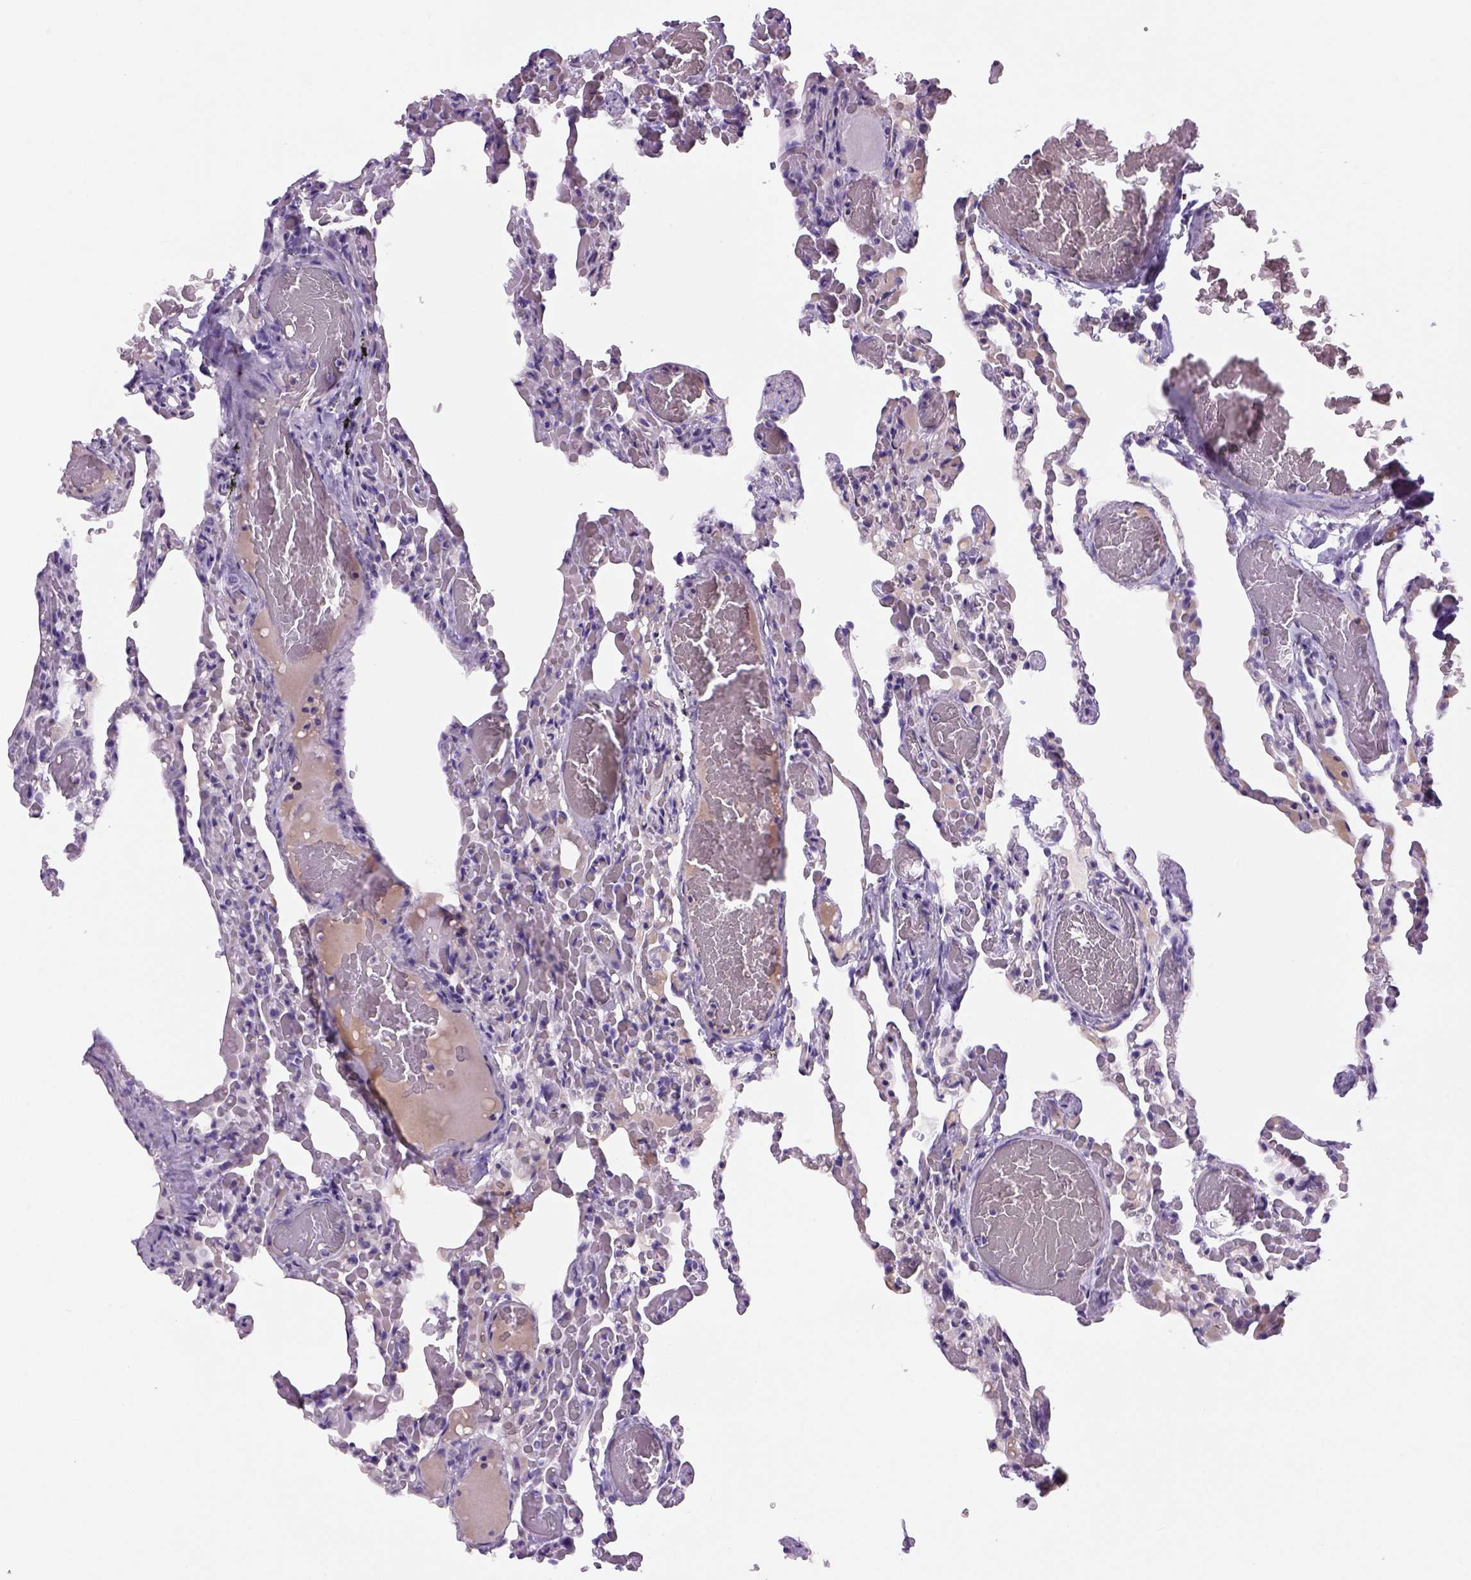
{"staining": {"intensity": "negative", "quantity": "none", "location": "none"}, "tissue": "lung", "cell_type": "Alveolar cells", "image_type": "normal", "snomed": [{"axis": "morphology", "description": "Normal tissue, NOS"}, {"axis": "topography", "description": "Lung"}], "caption": "There is no significant positivity in alveolar cells of lung. (IHC, brightfield microscopy, high magnification).", "gene": "DBH", "patient": {"sex": "female", "age": 43}}